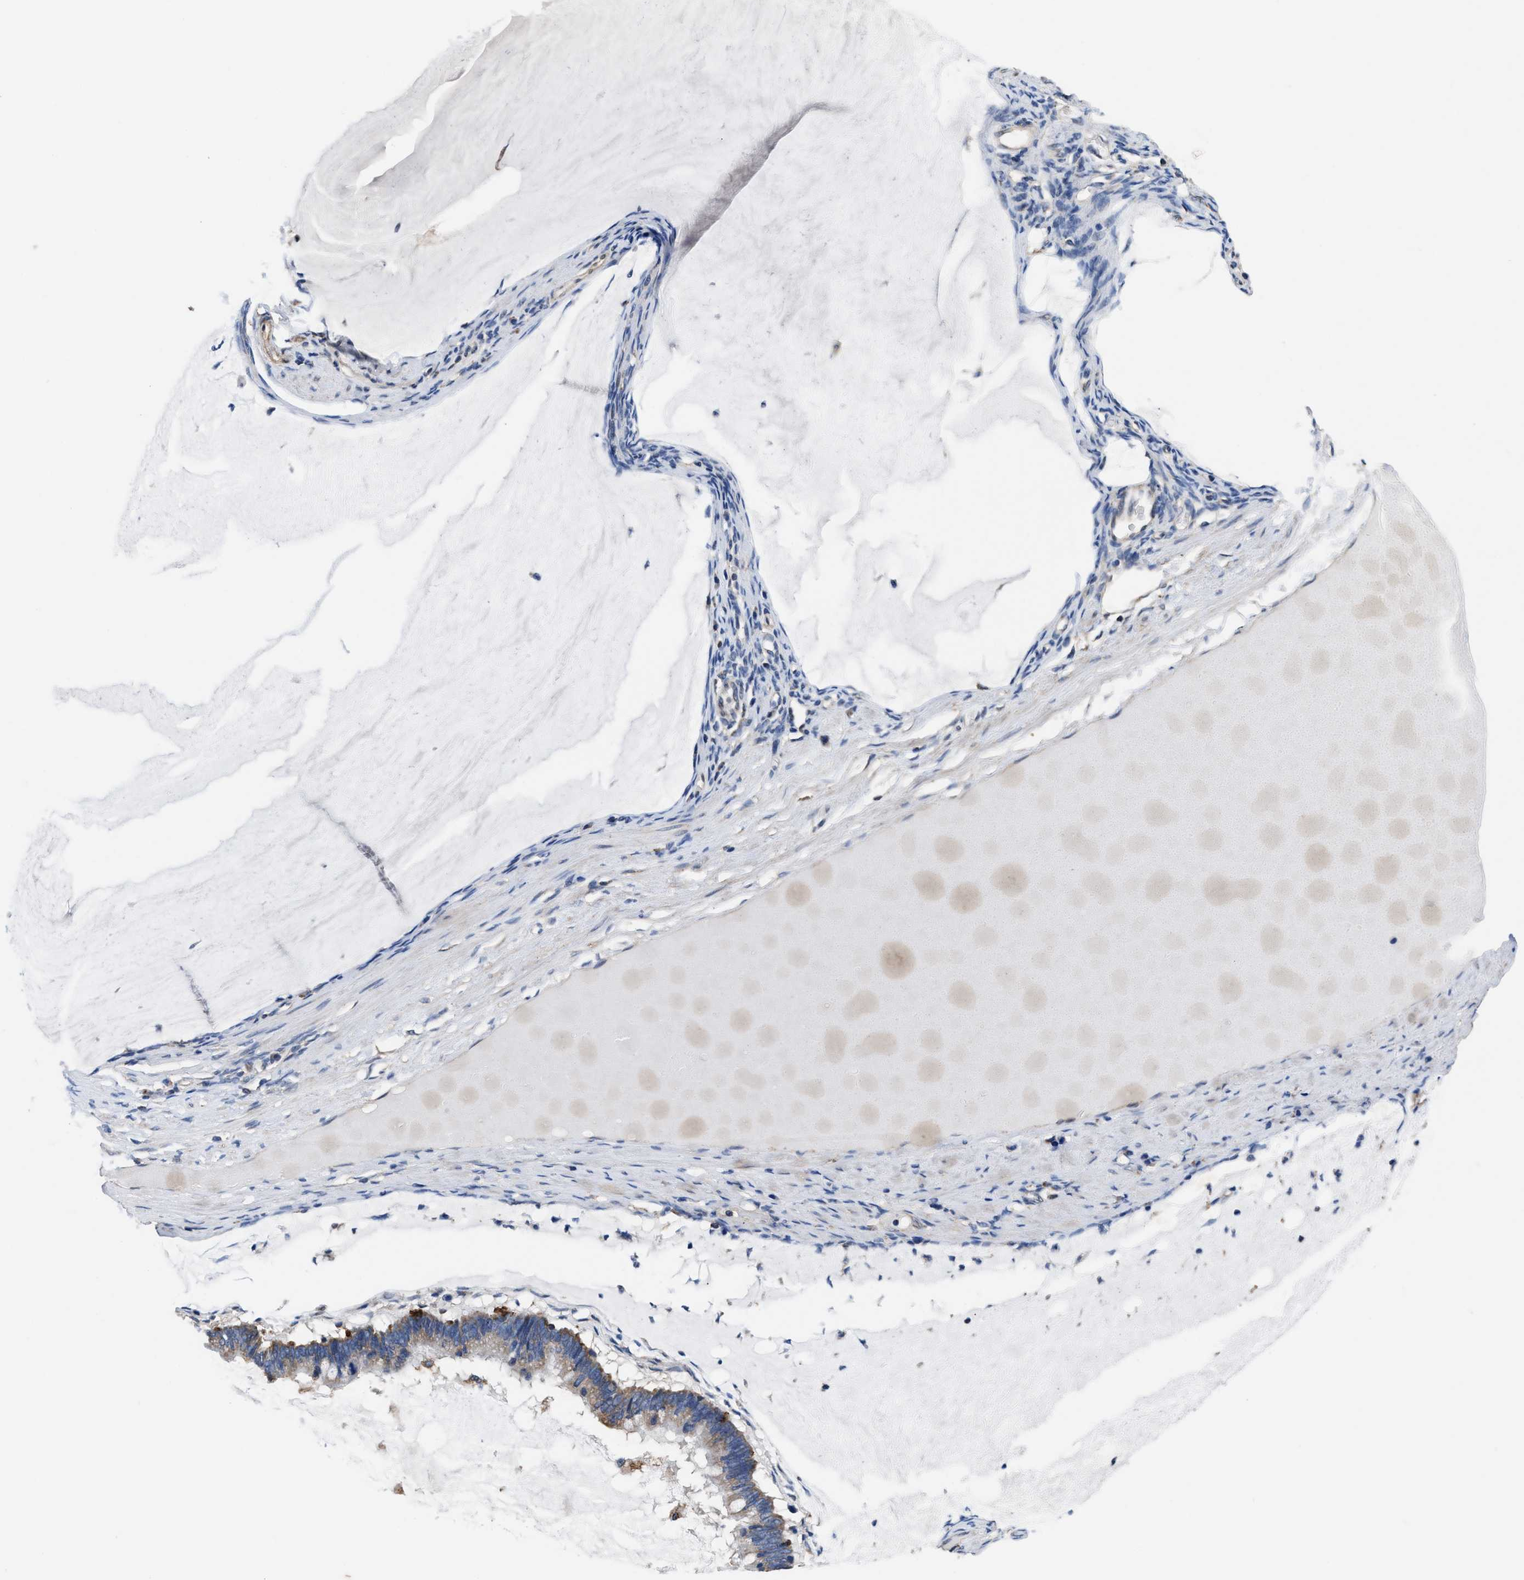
{"staining": {"intensity": "weak", "quantity": ">75%", "location": "cytoplasmic/membranous"}, "tissue": "ovarian cancer", "cell_type": "Tumor cells", "image_type": "cancer", "snomed": [{"axis": "morphology", "description": "Cystadenocarcinoma, mucinous, NOS"}, {"axis": "topography", "description": "Ovary"}], "caption": "Tumor cells demonstrate low levels of weak cytoplasmic/membranous staining in about >75% of cells in human ovarian cancer.", "gene": "ACLY", "patient": {"sex": "female", "age": 61}}